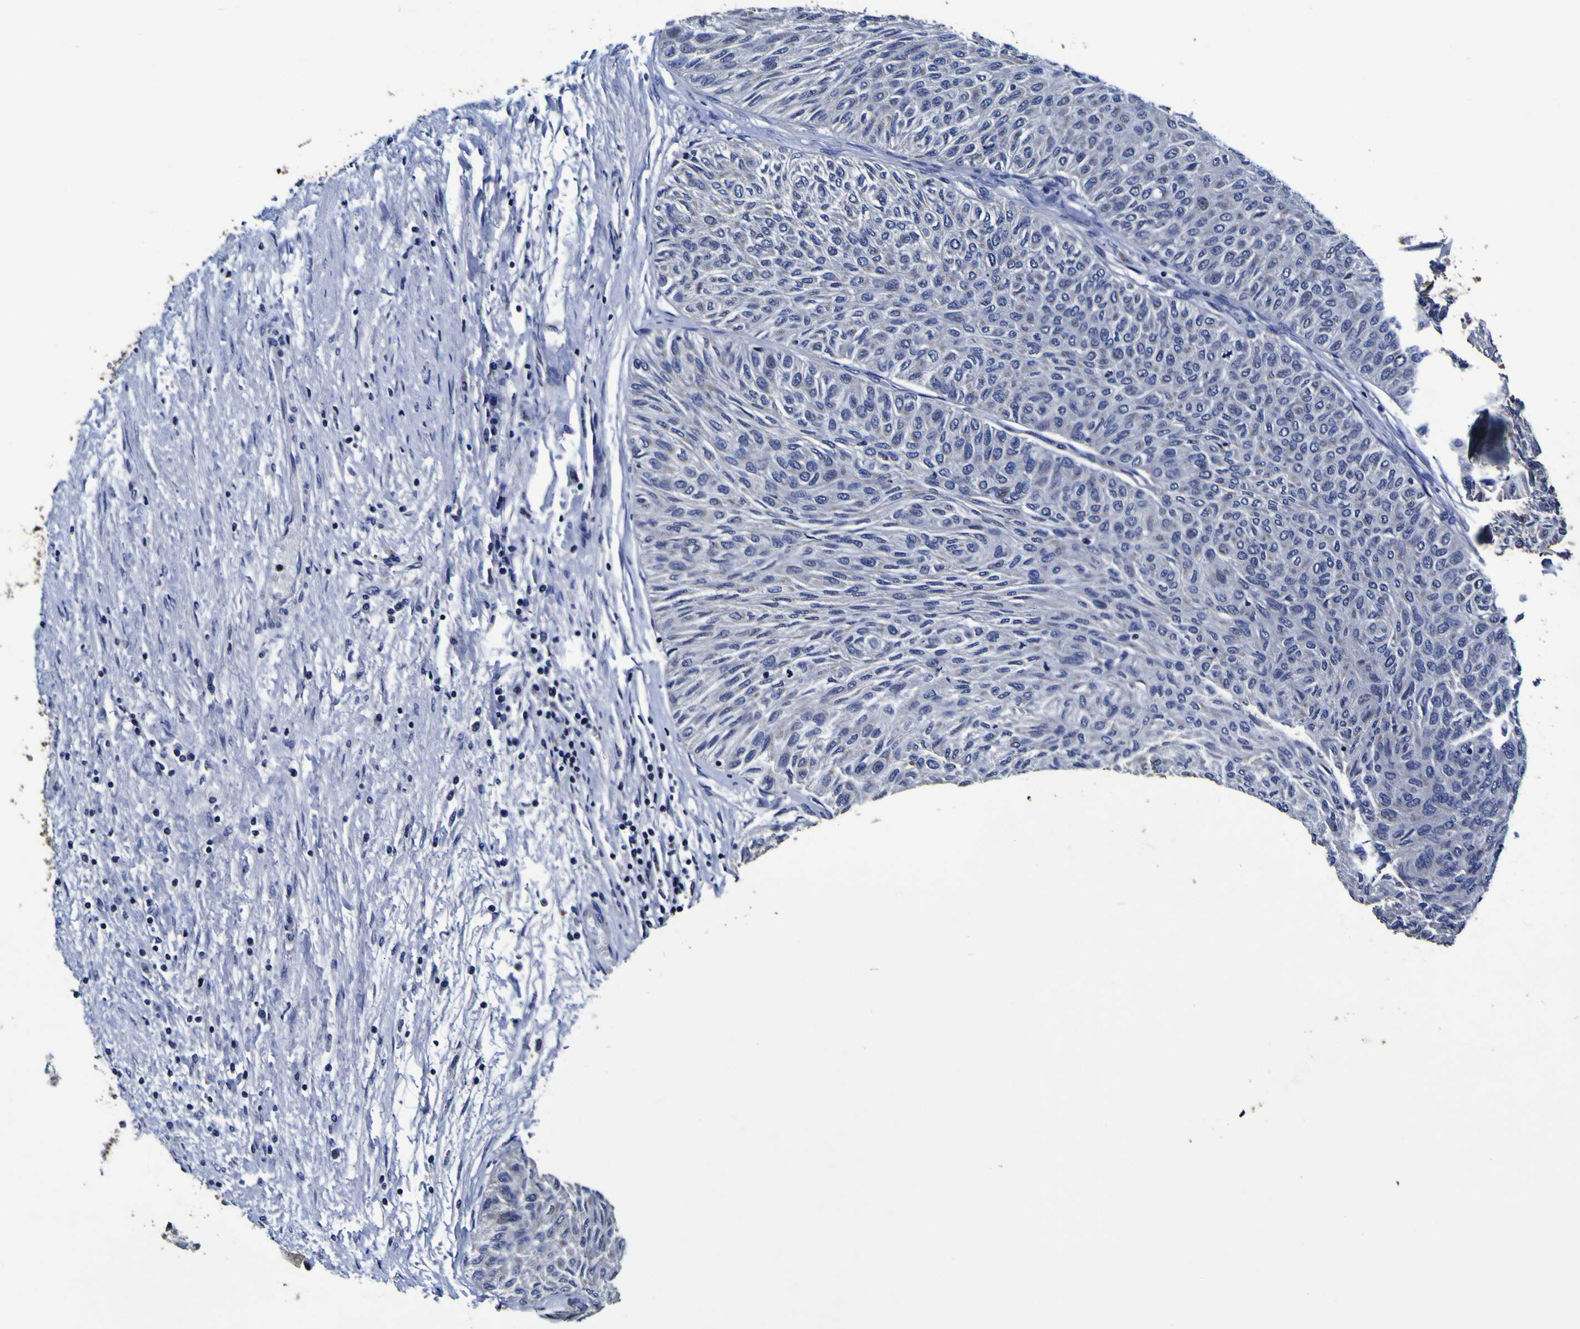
{"staining": {"intensity": "negative", "quantity": "none", "location": "none"}, "tissue": "urothelial cancer", "cell_type": "Tumor cells", "image_type": "cancer", "snomed": [{"axis": "morphology", "description": "Urothelial carcinoma, Low grade"}, {"axis": "topography", "description": "Urinary bladder"}], "caption": "A high-resolution histopathology image shows immunohistochemistry staining of urothelial cancer, which displays no significant positivity in tumor cells.", "gene": "PANK4", "patient": {"sex": "male", "age": 78}}